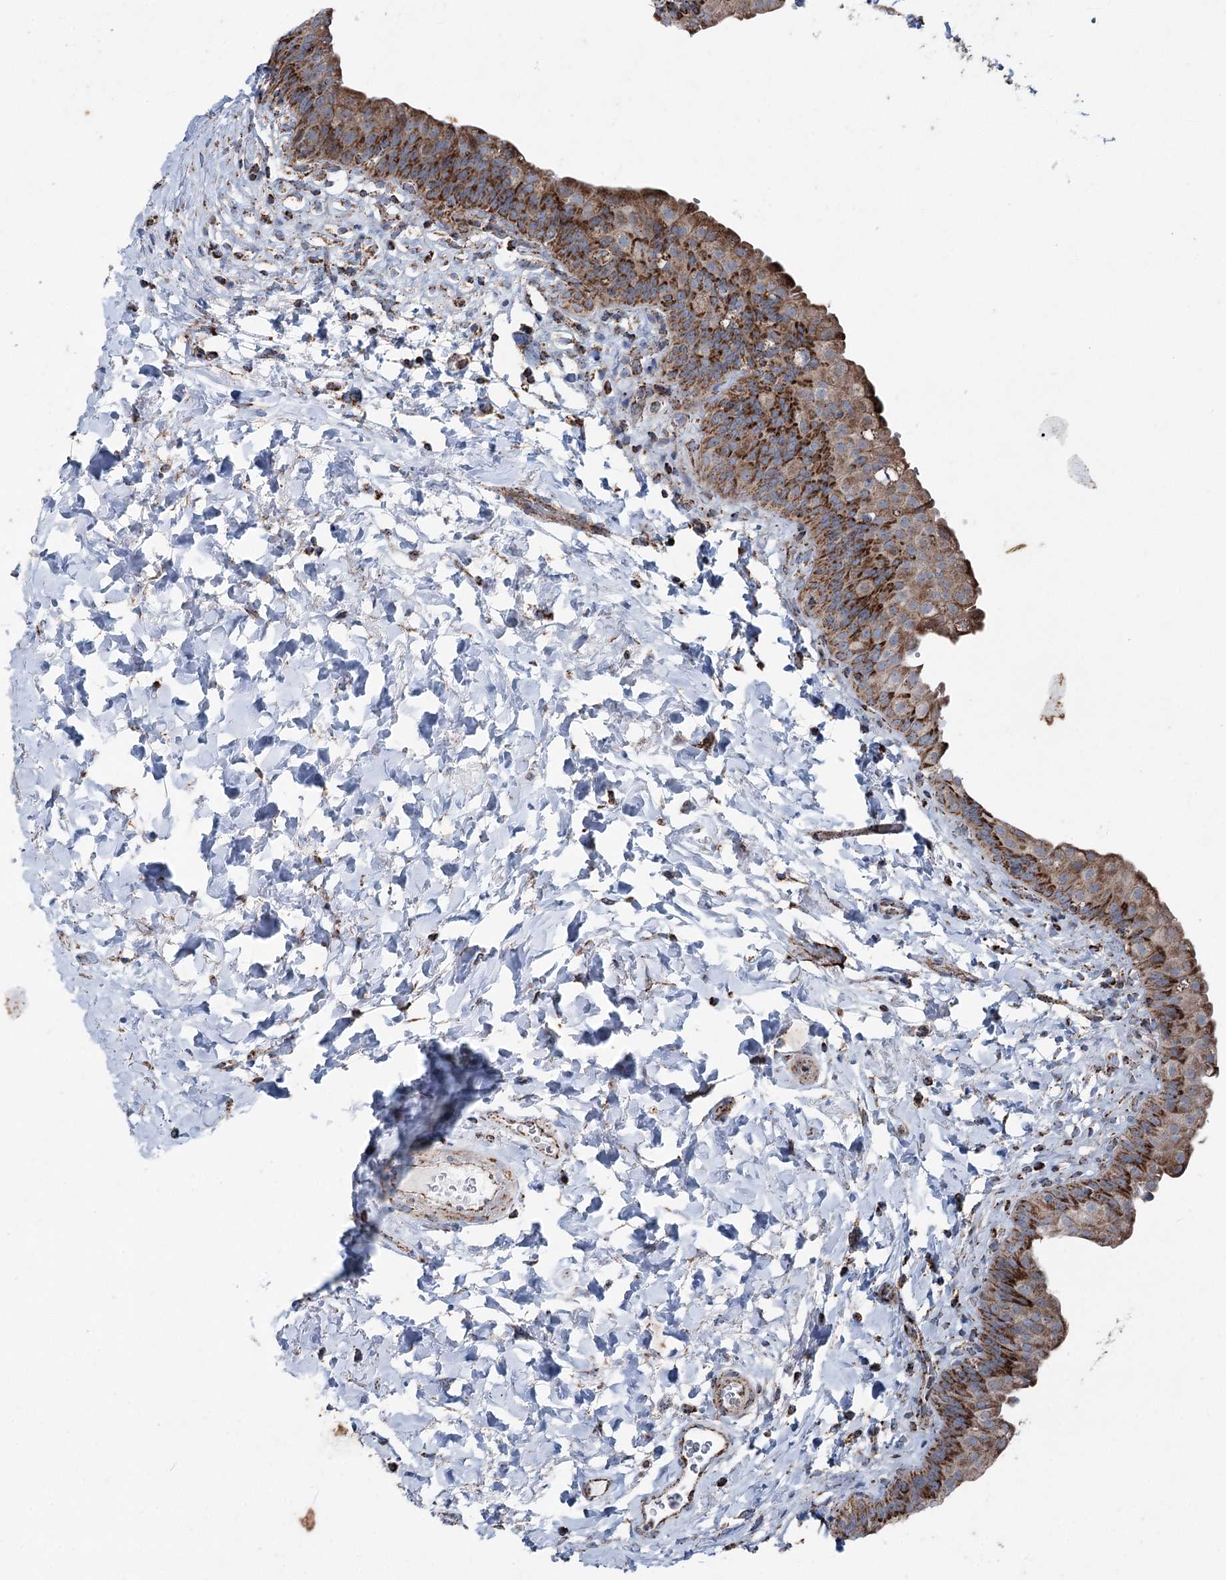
{"staining": {"intensity": "strong", "quantity": ">75%", "location": "cytoplasmic/membranous"}, "tissue": "urinary bladder", "cell_type": "Urothelial cells", "image_type": "normal", "snomed": [{"axis": "morphology", "description": "Normal tissue, NOS"}, {"axis": "topography", "description": "Urinary bladder"}], "caption": "A histopathology image of urinary bladder stained for a protein shows strong cytoplasmic/membranous brown staining in urothelial cells.", "gene": "UCN3", "patient": {"sex": "male", "age": 83}}